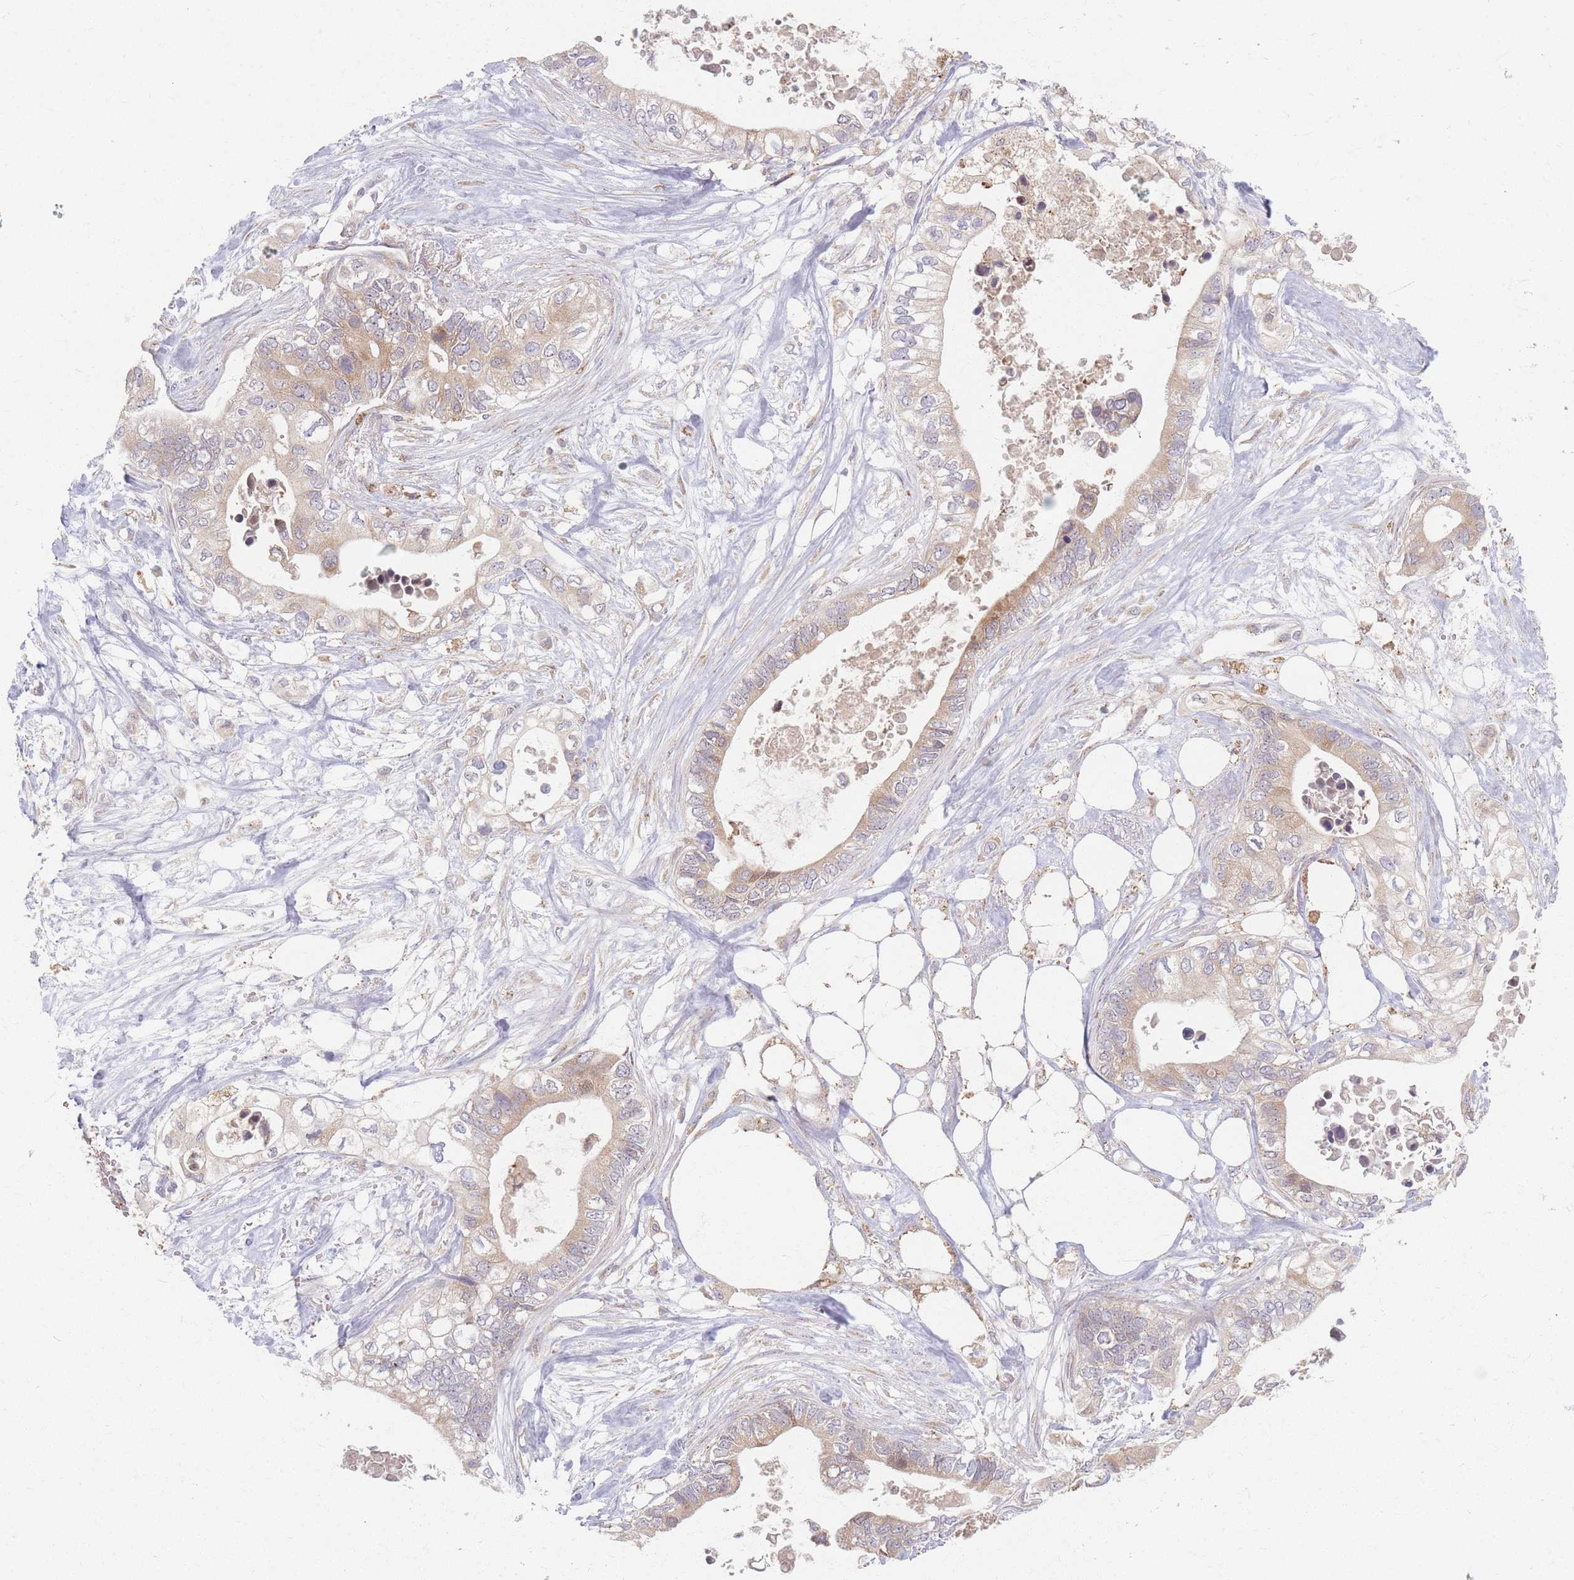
{"staining": {"intensity": "weak", "quantity": ">75%", "location": "cytoplasmic/membranous"}, "tissue": "pancreatic cancer", "cell_type": "Tumor cells", "image_type": "cancer", "snomed": [{"axis": "morphology", "description": "Adenocarcinoma, NOS"}, {"axis": "topography", "description": "Pancreas"}], "caption": "DAB (3,3'-diaminobenzidine) immunohistochemical staining of pancreatic cancer (adenocarcinoma) exhibits weak cytoplasmic/membranous protein positivity in approximately >75% of tumor cells. (DAB (3,3'-diaminobenzidine) = brown stain, brightfield microscopy at high magnification).", "gene": "SMIM14", "patient": {"sex": "female", "age": 63}}